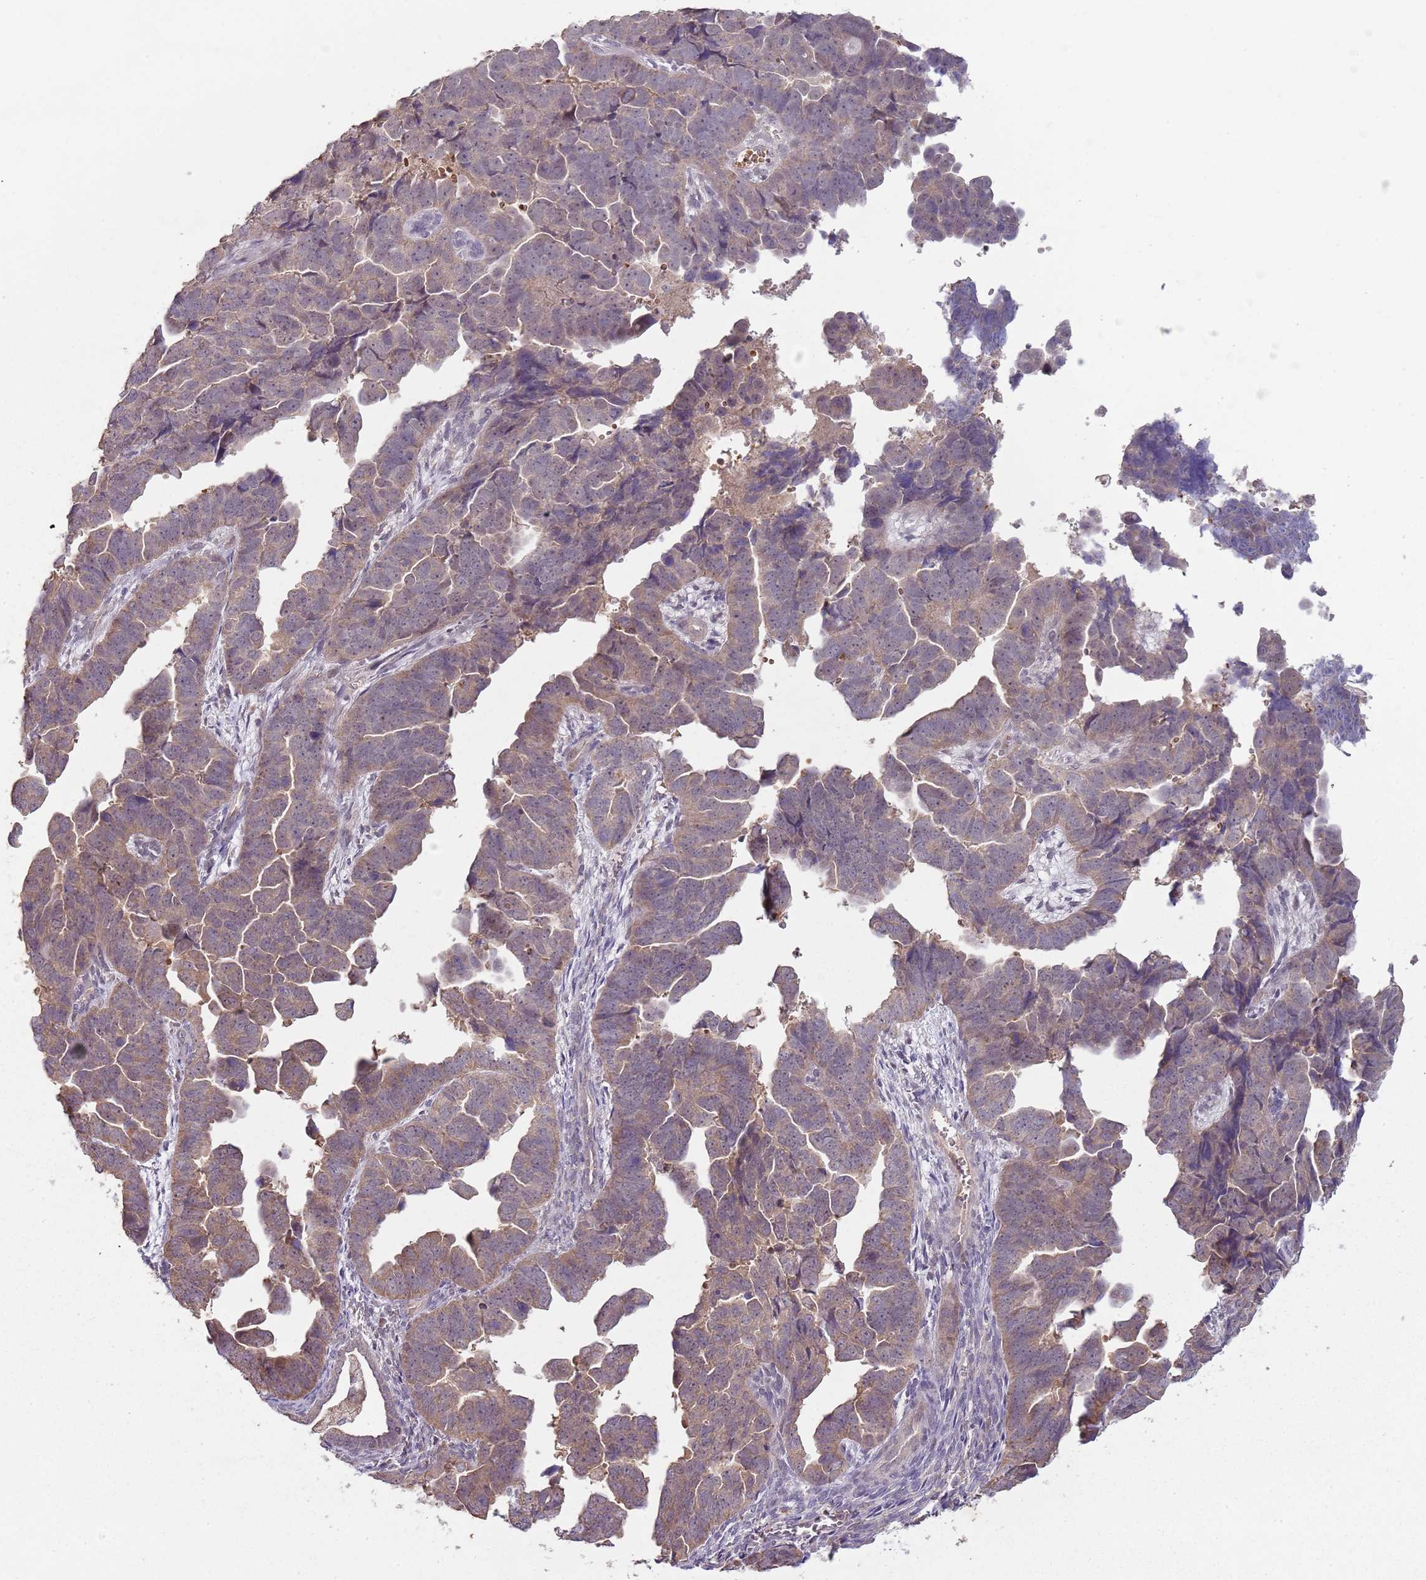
{"staining": {"intensity": "weak", "quantity": "25%-75%", "location": "cytoplasmic/membranous"}, "tissue": "endometrial cancer", "cell_type": "Tumor cells", "image_type": "cancer", "snomed": [{"axis": "morphology", "description": "Adenocarcinoma, NOS"}, {"axis": "topography", "description": "Endometrium"}], "caption": "Immunohistochemical staining of human endometrial cancer (adenocarcinoma) displays weak cytoplasmic/membranous protein positivity in approximately 25%-75% of tumor cells.", "gene": "TEKT4", "patient": {"sex": "female", "age": 75}}